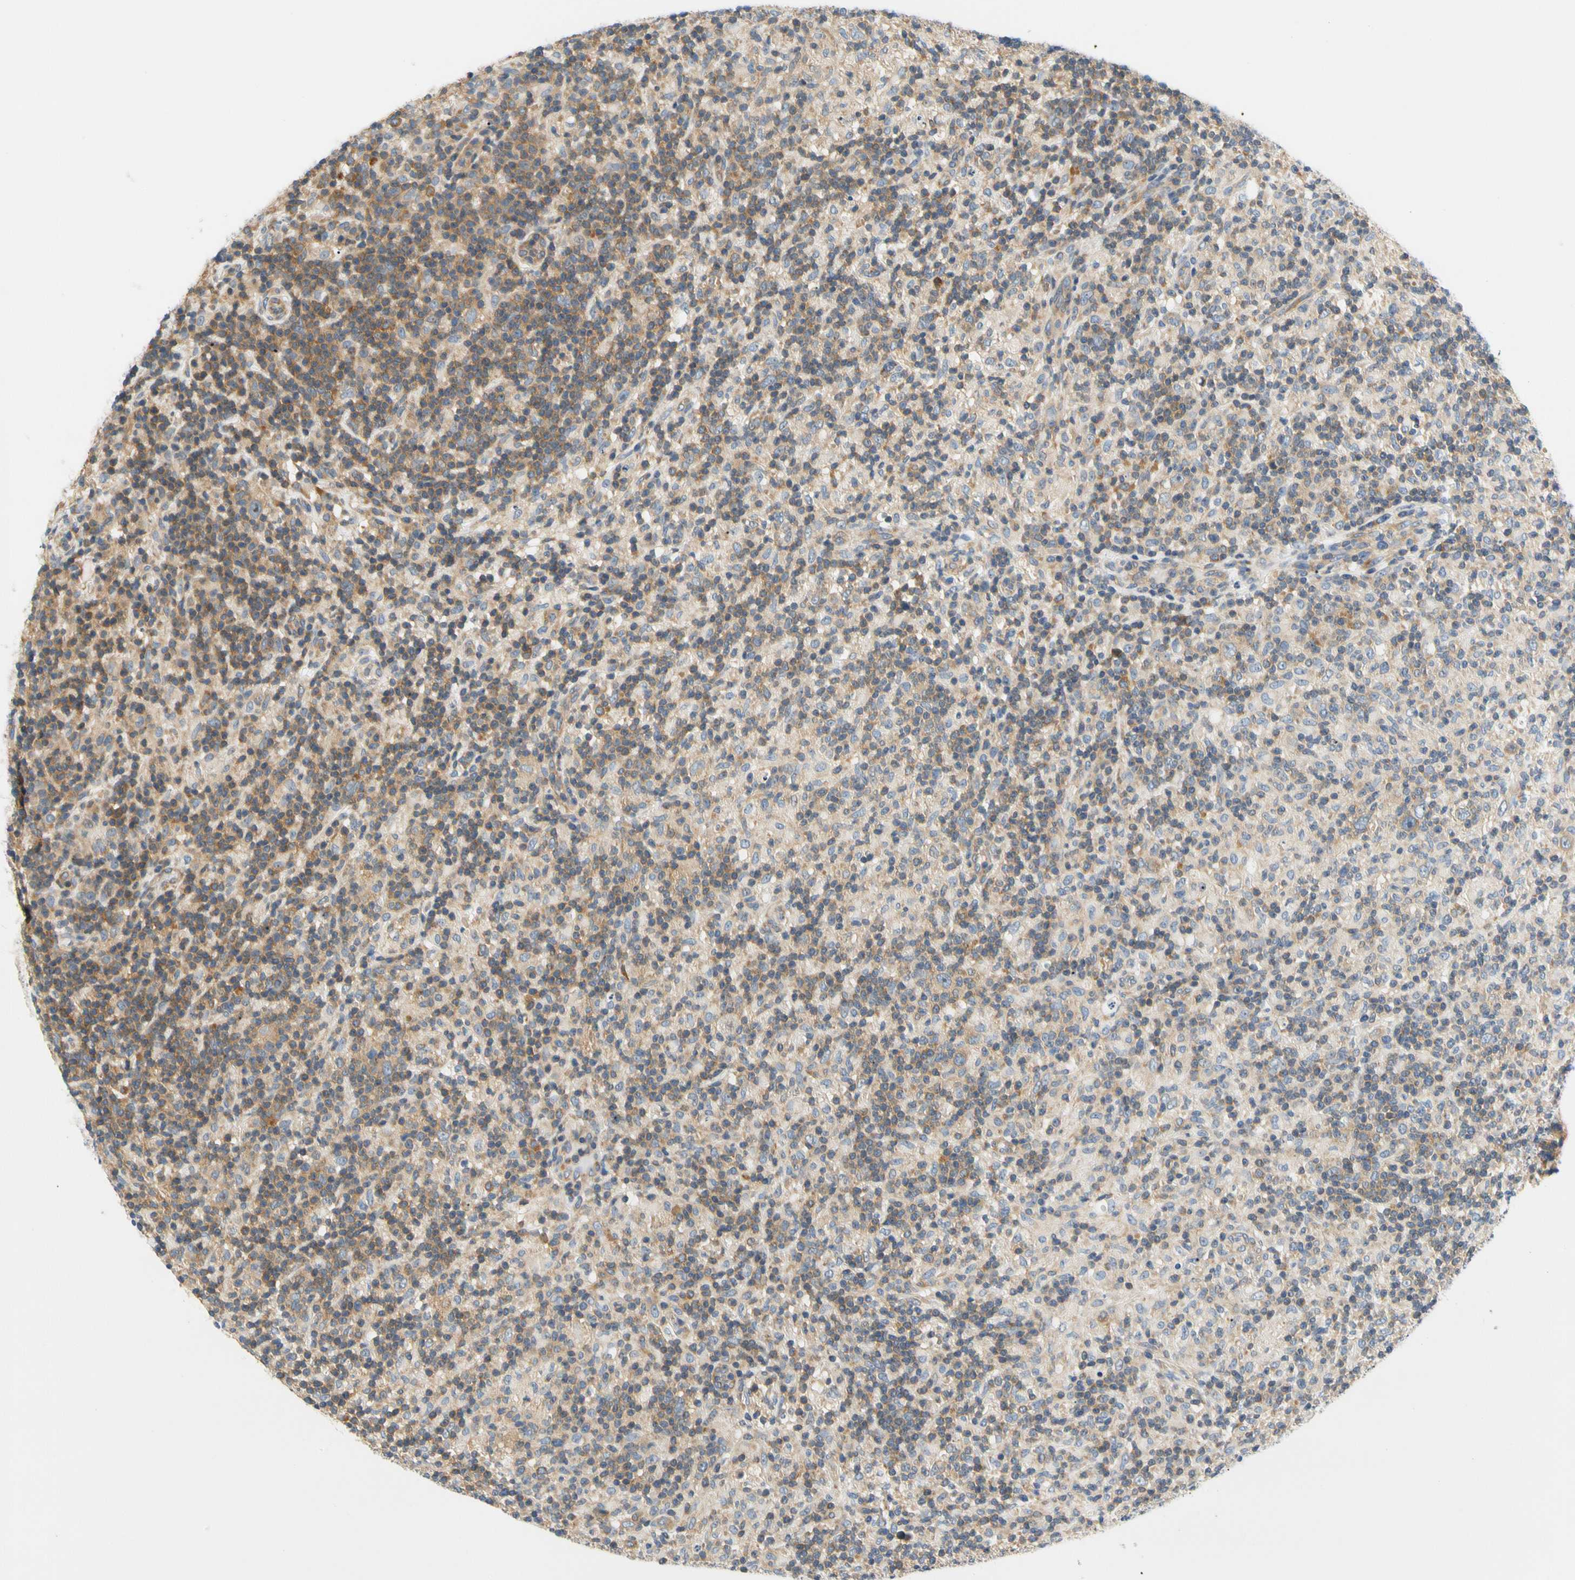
{"staining": {"intensity": "weak", "quantity": ">75%", "location": "cytoplasmic/membranous"}, "tissue": "lymphoma", "cell_type": "Tumor cells", "image_type": "cancer", "snomed": [{"axis": "morphology", "description": "Hodgkin's disease, NOS"}, {"axis": "topography", "description": "Lymph node"}], "caption": "Lymphoma stained for a protein (brown) exhibits weak cytoplasmic/membranous positive expression in approximately >75% of tumor cells.", "gene": "LRRC47", "patient": {"sex": "male", "age": 70}}